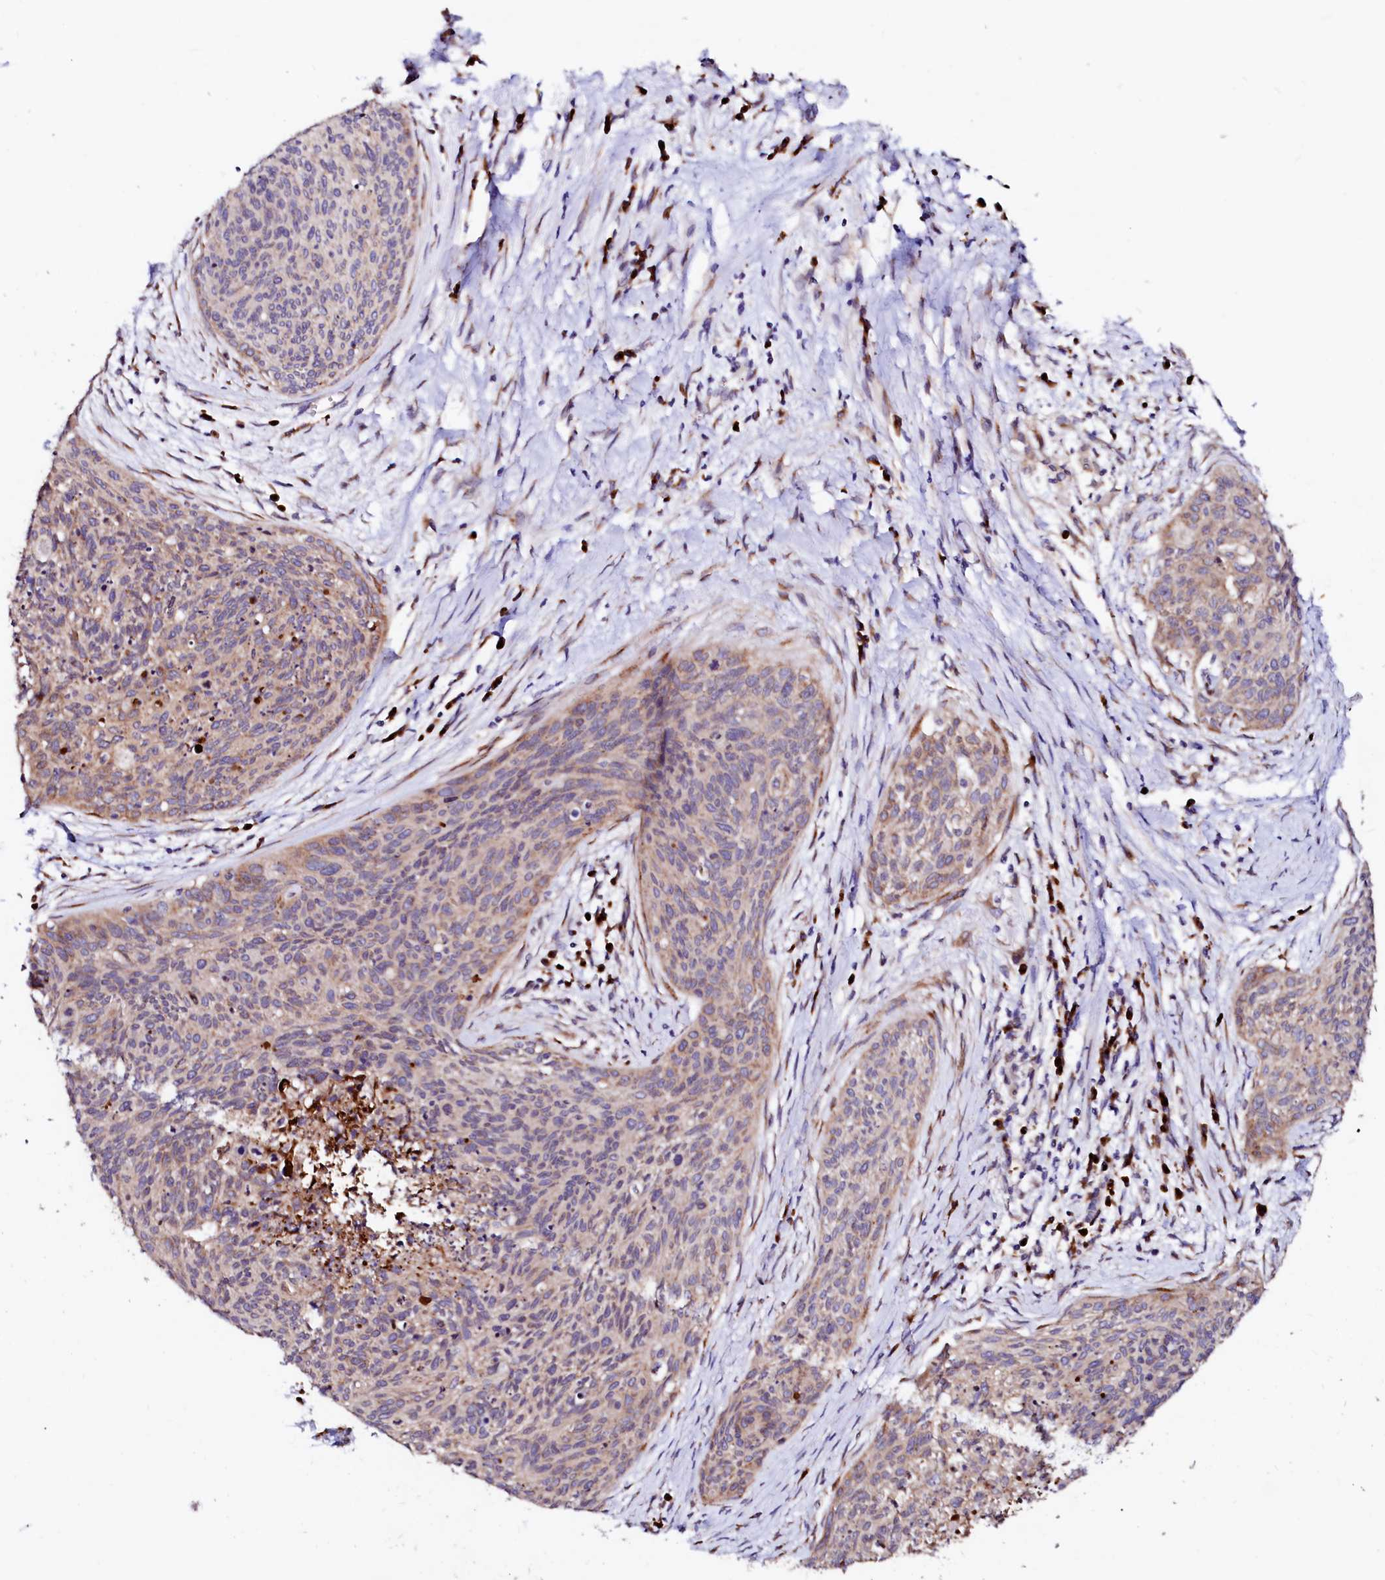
{"staining": {"intensity": "moderate", "quantity": "<25%", "location": "cytoplasmic/membranous"}, "tissue": "cervical cancer", "cell_type": "Tumor cells", "image_type": "cancer", "snomed": [{"axis": "morphology", "description": "Squamous cell carcinoma, NOS"}, {"axis": "topography", "description": "Cervix"}], "caption": "An IHC photomicrograph of neoplastic tissue is shown. Protein staining in brown highlights moderate cytoplasmic/membranous positivity in squamous cell carcinoma (cervical) within tumor cells. The staining was performed using DAB (3,3'-diaminobenzidine), with brown indicating positive protein expression. Nuclei are stained blue with hematoxylin.", "gene": "LMAN1", "patient": {"sex": "female", "age": 55}}